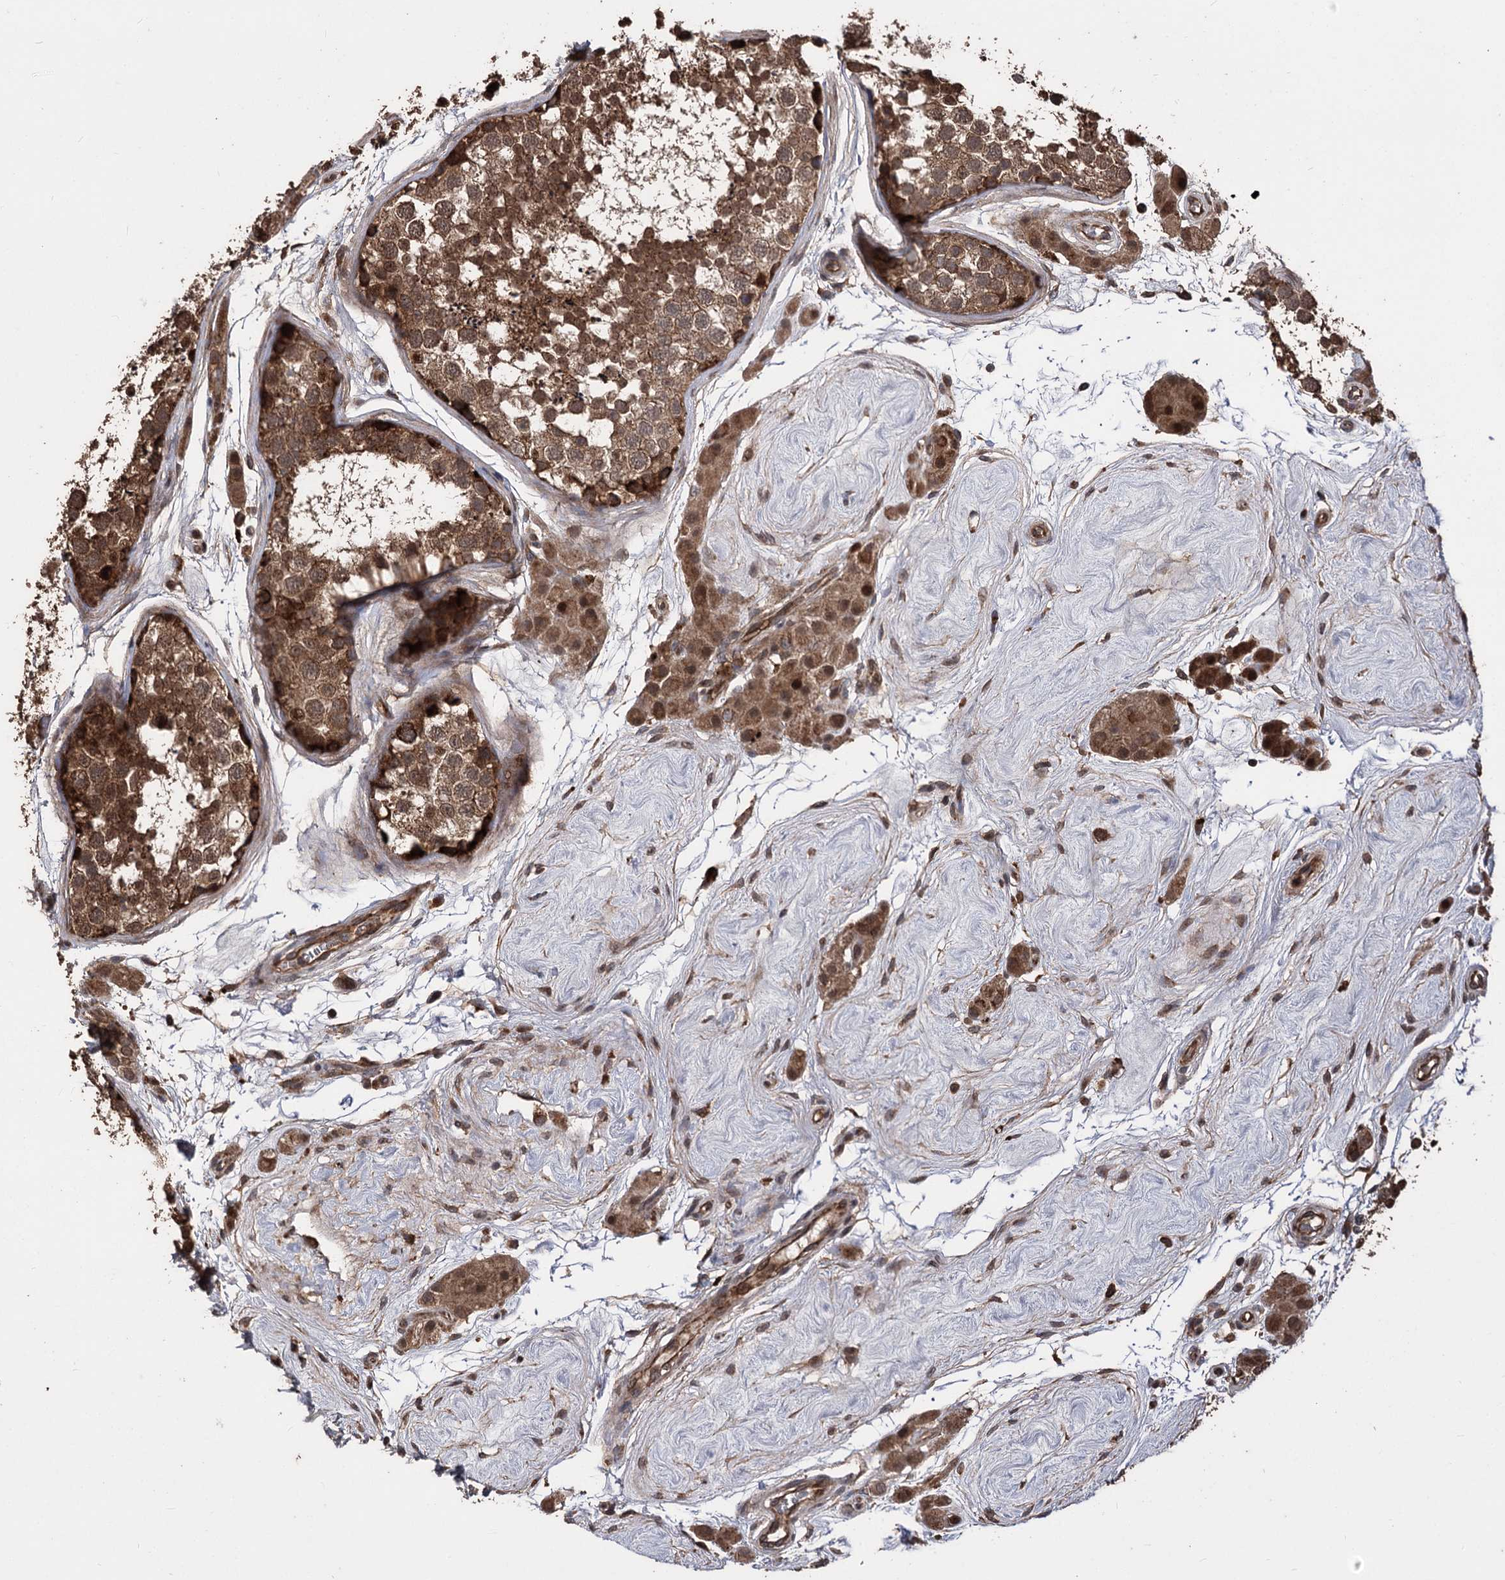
{"staining": {"intensity": "strong", "quantity": ">75%", "location": "cytoplasmic/membranous"}, "tissue": "testis", "cell_type": "Cells in seminiferous ducts", "image_type": "normal", "snomed": [{"axis": "morphology", "description": "Normal tissue, NOS"}, {"axis": "topography", "description": "Testis"}], "caption": "Testis stained for a protein displays strong cytoplasmic/membranous positivity in cells in seminiferous ducts. The staining was performed using DAB (3,3'-diaminobenzidine), with brown indicating positive protein expression. Nuclei are stained blue with hematoxylin.", "gene": "RASSF3", "patient": {"sex": "male", "age": 56}}